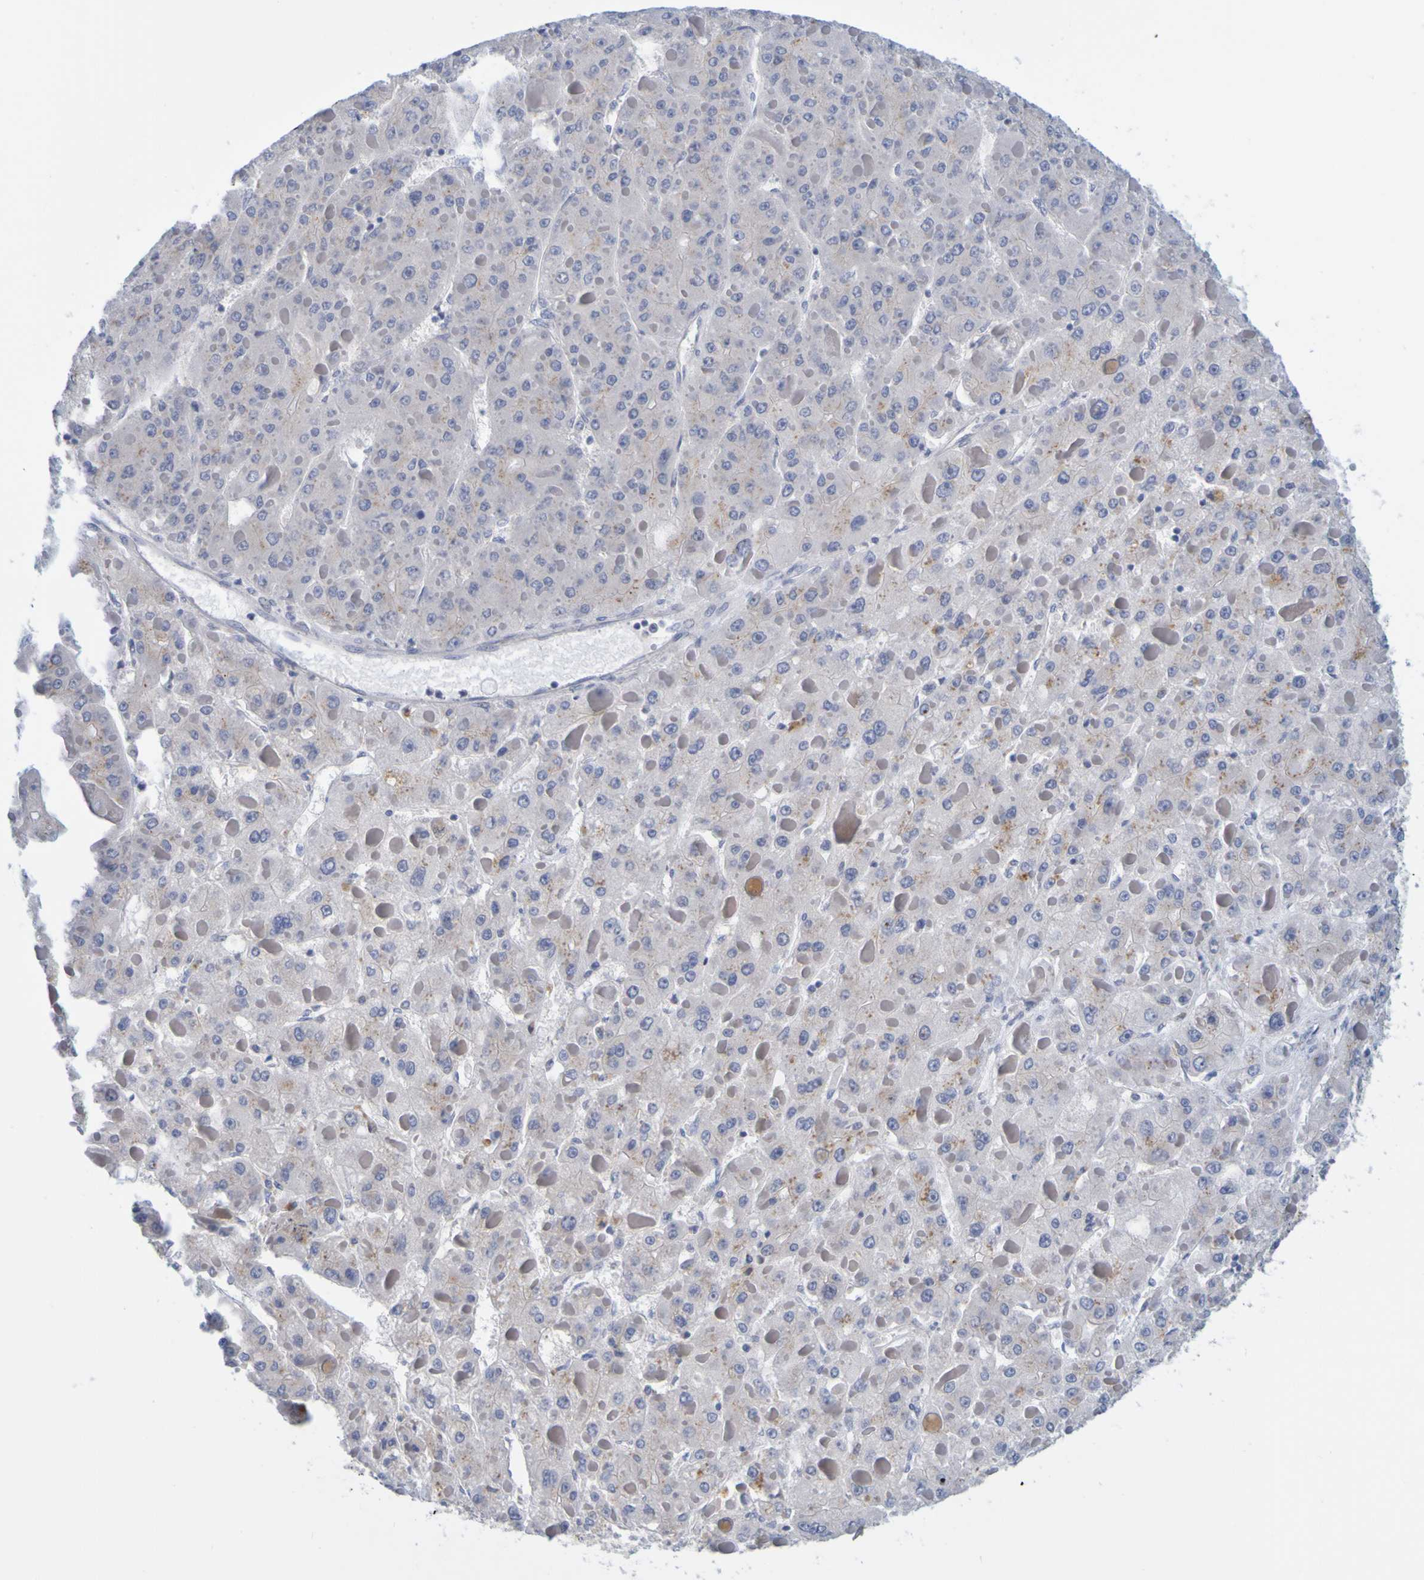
{"staining": {"intensity": "negative", "quantity": "none", "location": "none"}, "tissue": "liver cancer", "cell_type": "Tumor cells", "image_type": "cancer", "snomed": [{"axis": "morphology", "description": "Carcinoma, Hepatocellular, NOS"}, {"axis": "topography", "description": "Liver"}], "caption": "This is an immunohistochemistry photomicrograph of liver hepatocellular carcinoma. There is no expression in tumor cells.", "gene": "ENDOU", "patient": {"sex": "female", "age": 73}}